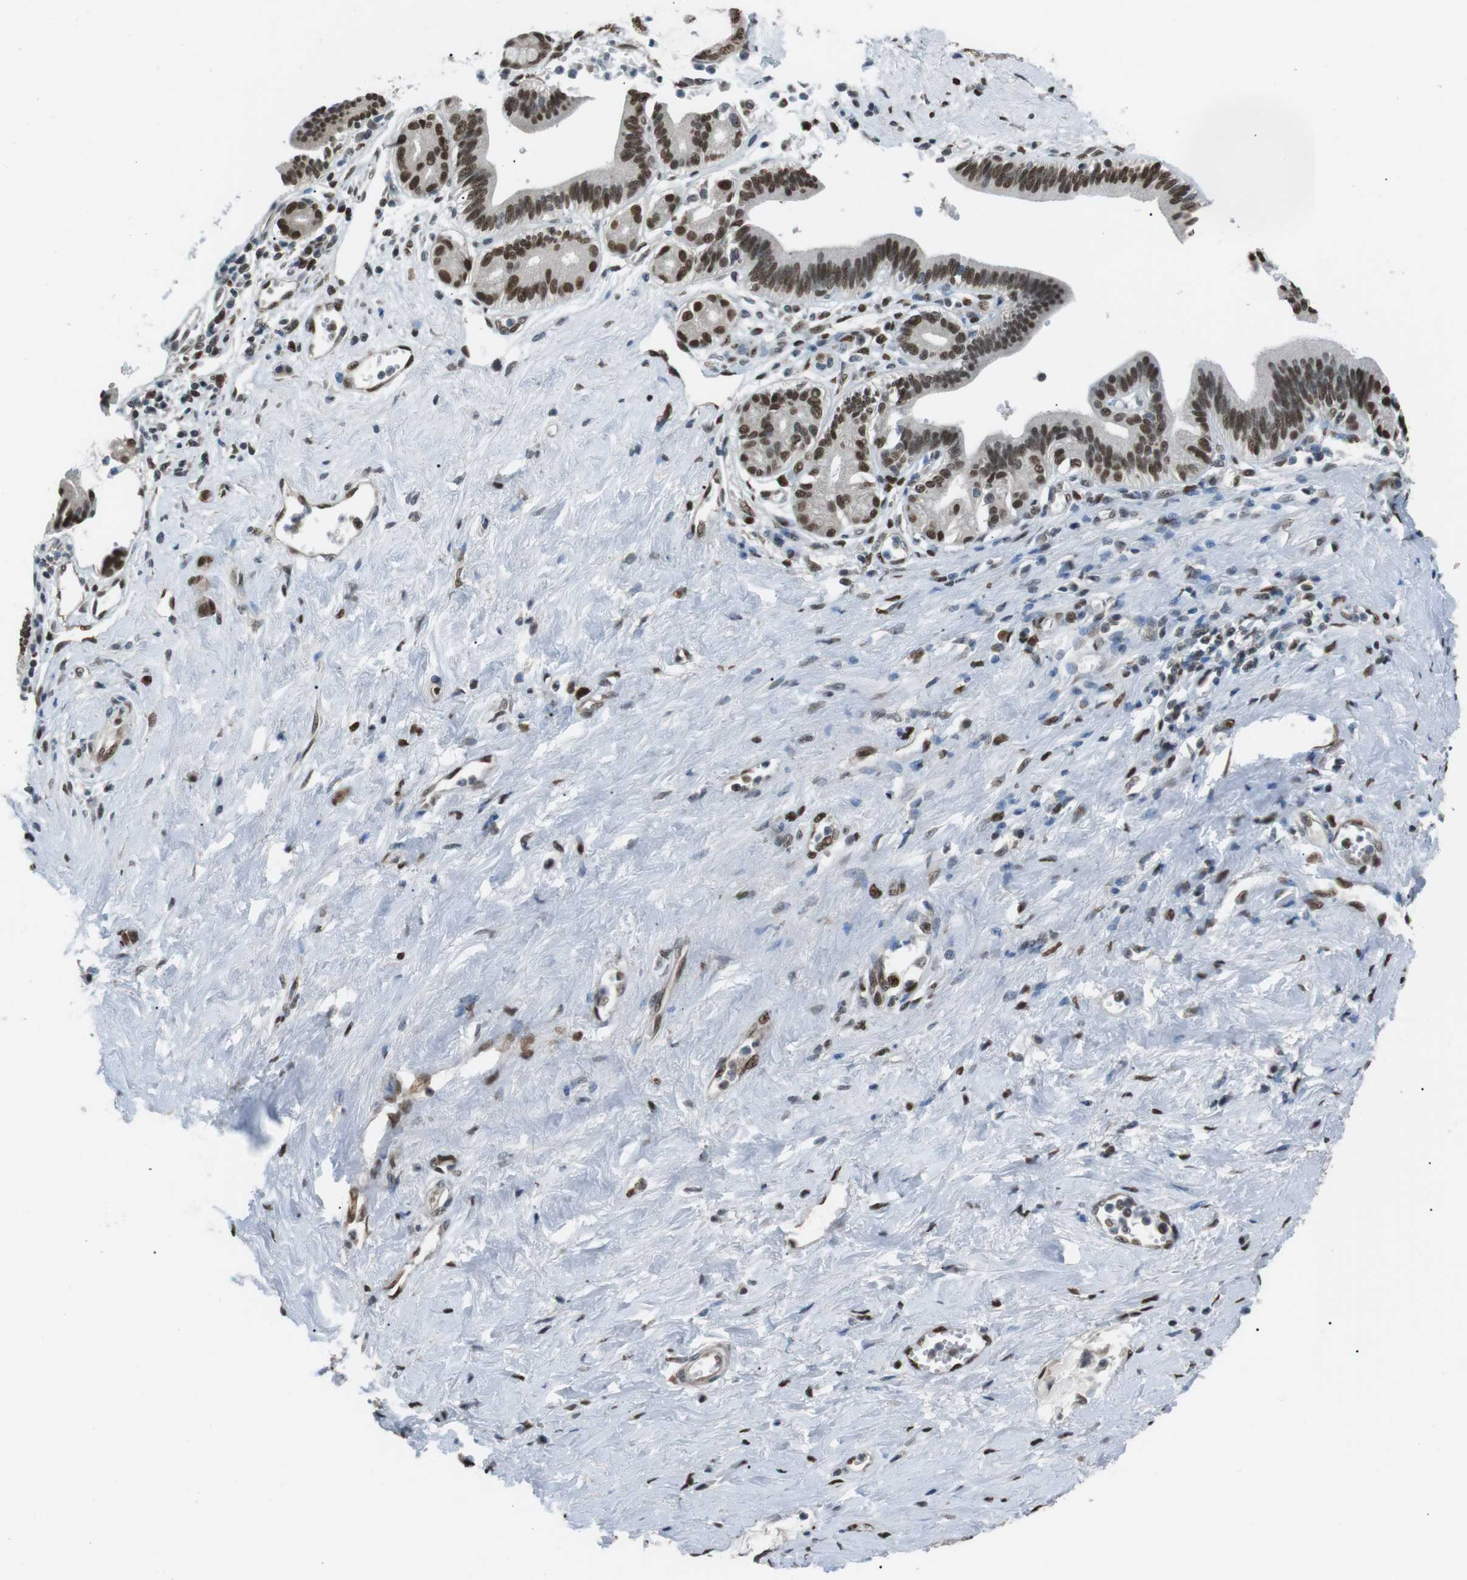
{"staining": {"intensity": "moderate", "quantity": ">75%", "location": "nuclear"}, "tissue": "pancreatic cancer", "cell_type": "Tumor cells", "image_type": "cancer", "snomed": [{"axis": "morphology", "description": "Adenocarcinoma, NOS"}, {"axis": "topography", "description": "Pancreas"}], "caption": "IHC staining of pancreatic adenocarcinoma, which demonstrates medium levels of moderate nuclear staining in about >75% of tumor cells indicating moderate nuclear protein staining. The staining was performed using DAB (brown) for protein detection and nuclei were counterstained in hematoxylin (blue).", "gene": "SRPK2", "patient": {"sex": "female", "age": 73}}